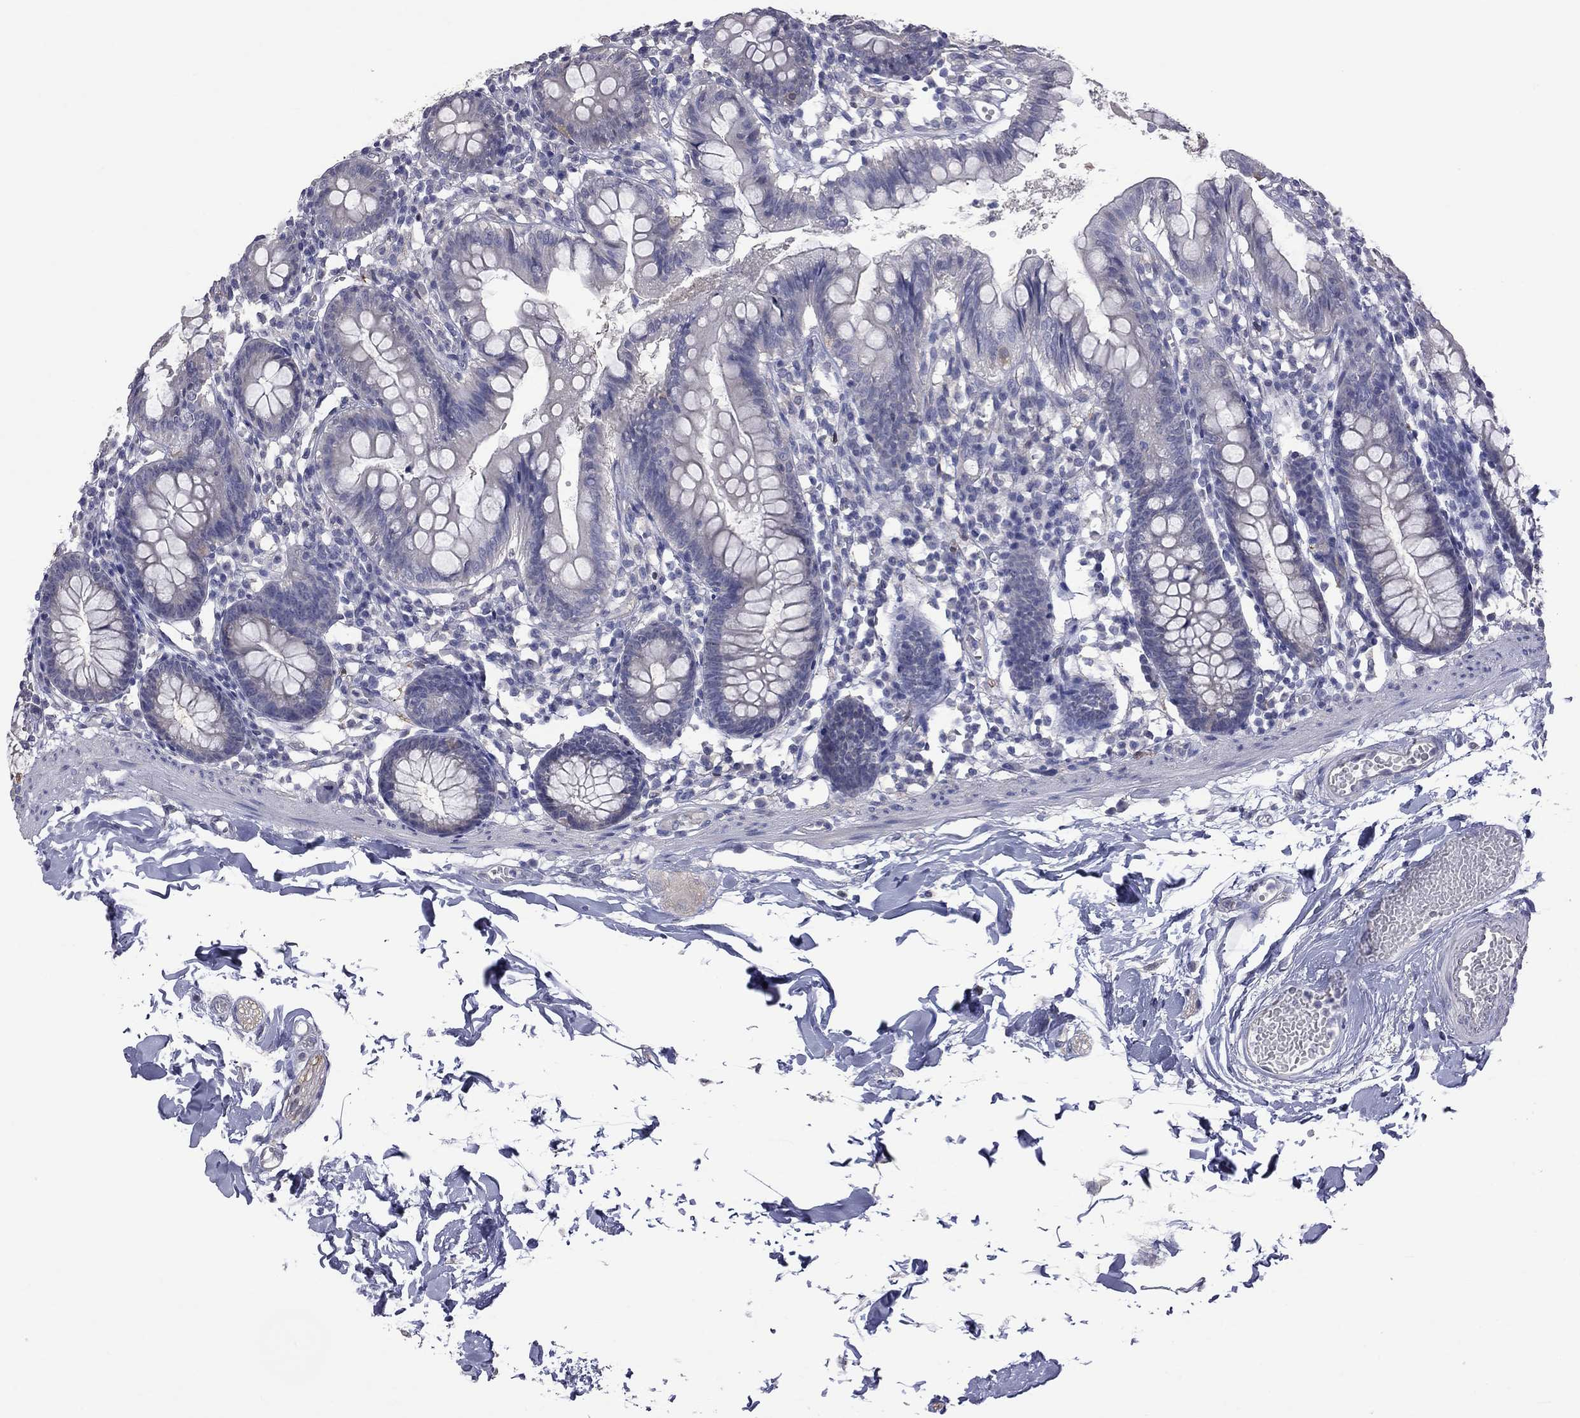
{"staining": {"intensity": "negative", "quantity": "none", "location": "none"}, "tissue": "small intestine", "cell_type": "Glandular cells", "image_type": "normal", "snomed": [{"axis": "morphology", "description": "Normal tissue, NOS"}, {"axis": "topography", "description": "Small intestine"}], "caption": "High magnification brightfield microscopy of normal small intestine stained with DAB (3,3'-diaminobenzidine) (brown) and counterstained with hematoxylin (blue): glandular cells show no significant expression.", "gene": "HYLS1", "patient": {"sex": "female", "age": 90}}